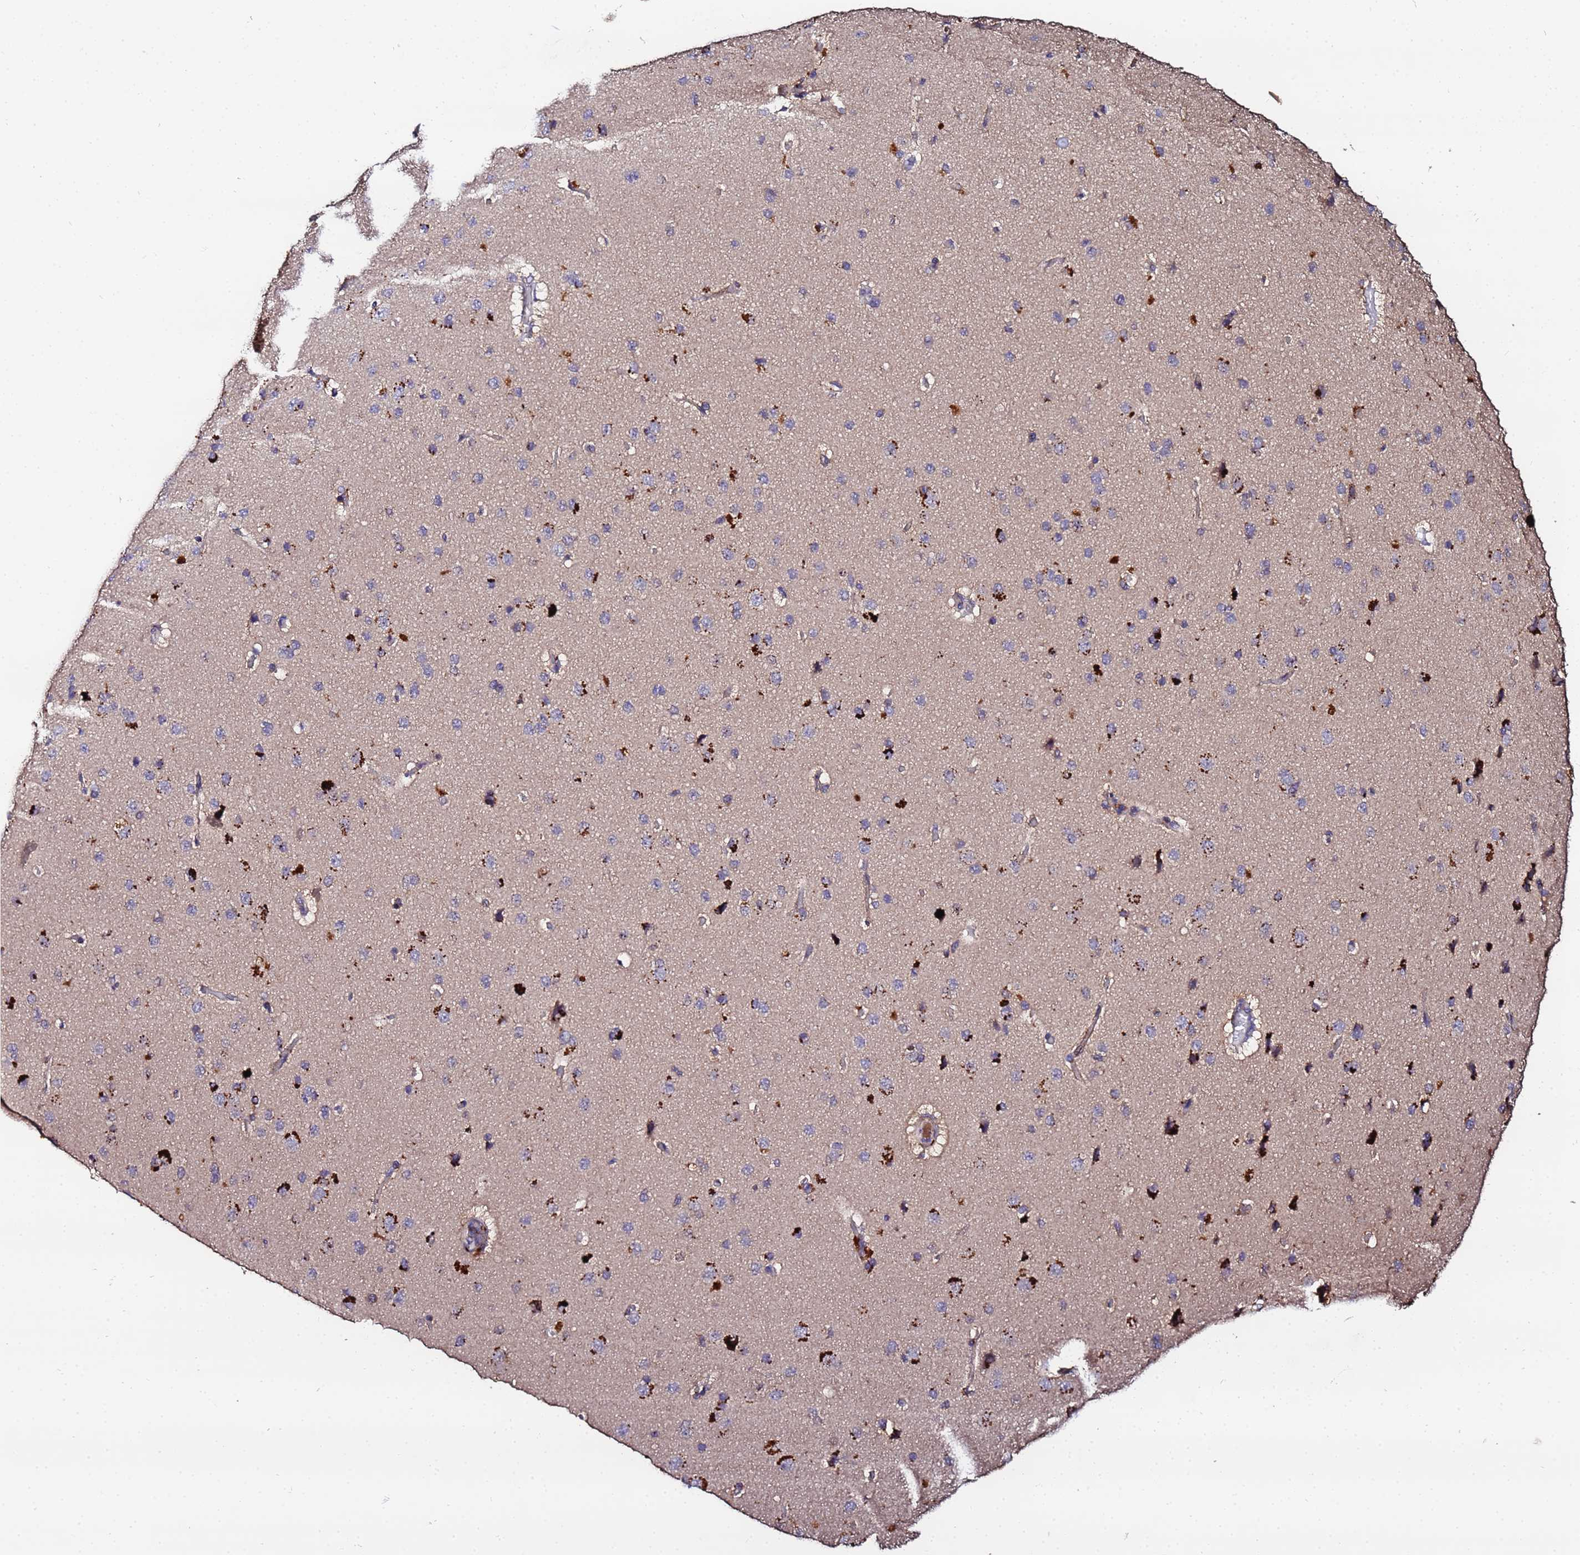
{"staining": {"intensity": "weak", "quantity": "25%-75%", "location": "cytoplasmic/membranous"}, "tissue": "cerebral cortex", "cell_type": "Endothelial cells", "image_type": "normal", "snomed": [{"axis": "morphology", "description": "Normal tissue, NOS"}, {"axis": "topography", "description": "Cerebral cortex"}], "caption": "This photomicrograph displays immunohistochemistry staining of benign human cerebral cortex, with low weak cytoplasmic/membranous positivity in approximately 25%-75% of endothelial cells.", "gene": "MTERF1", "patient": {"sex": "male", "age": 62}}